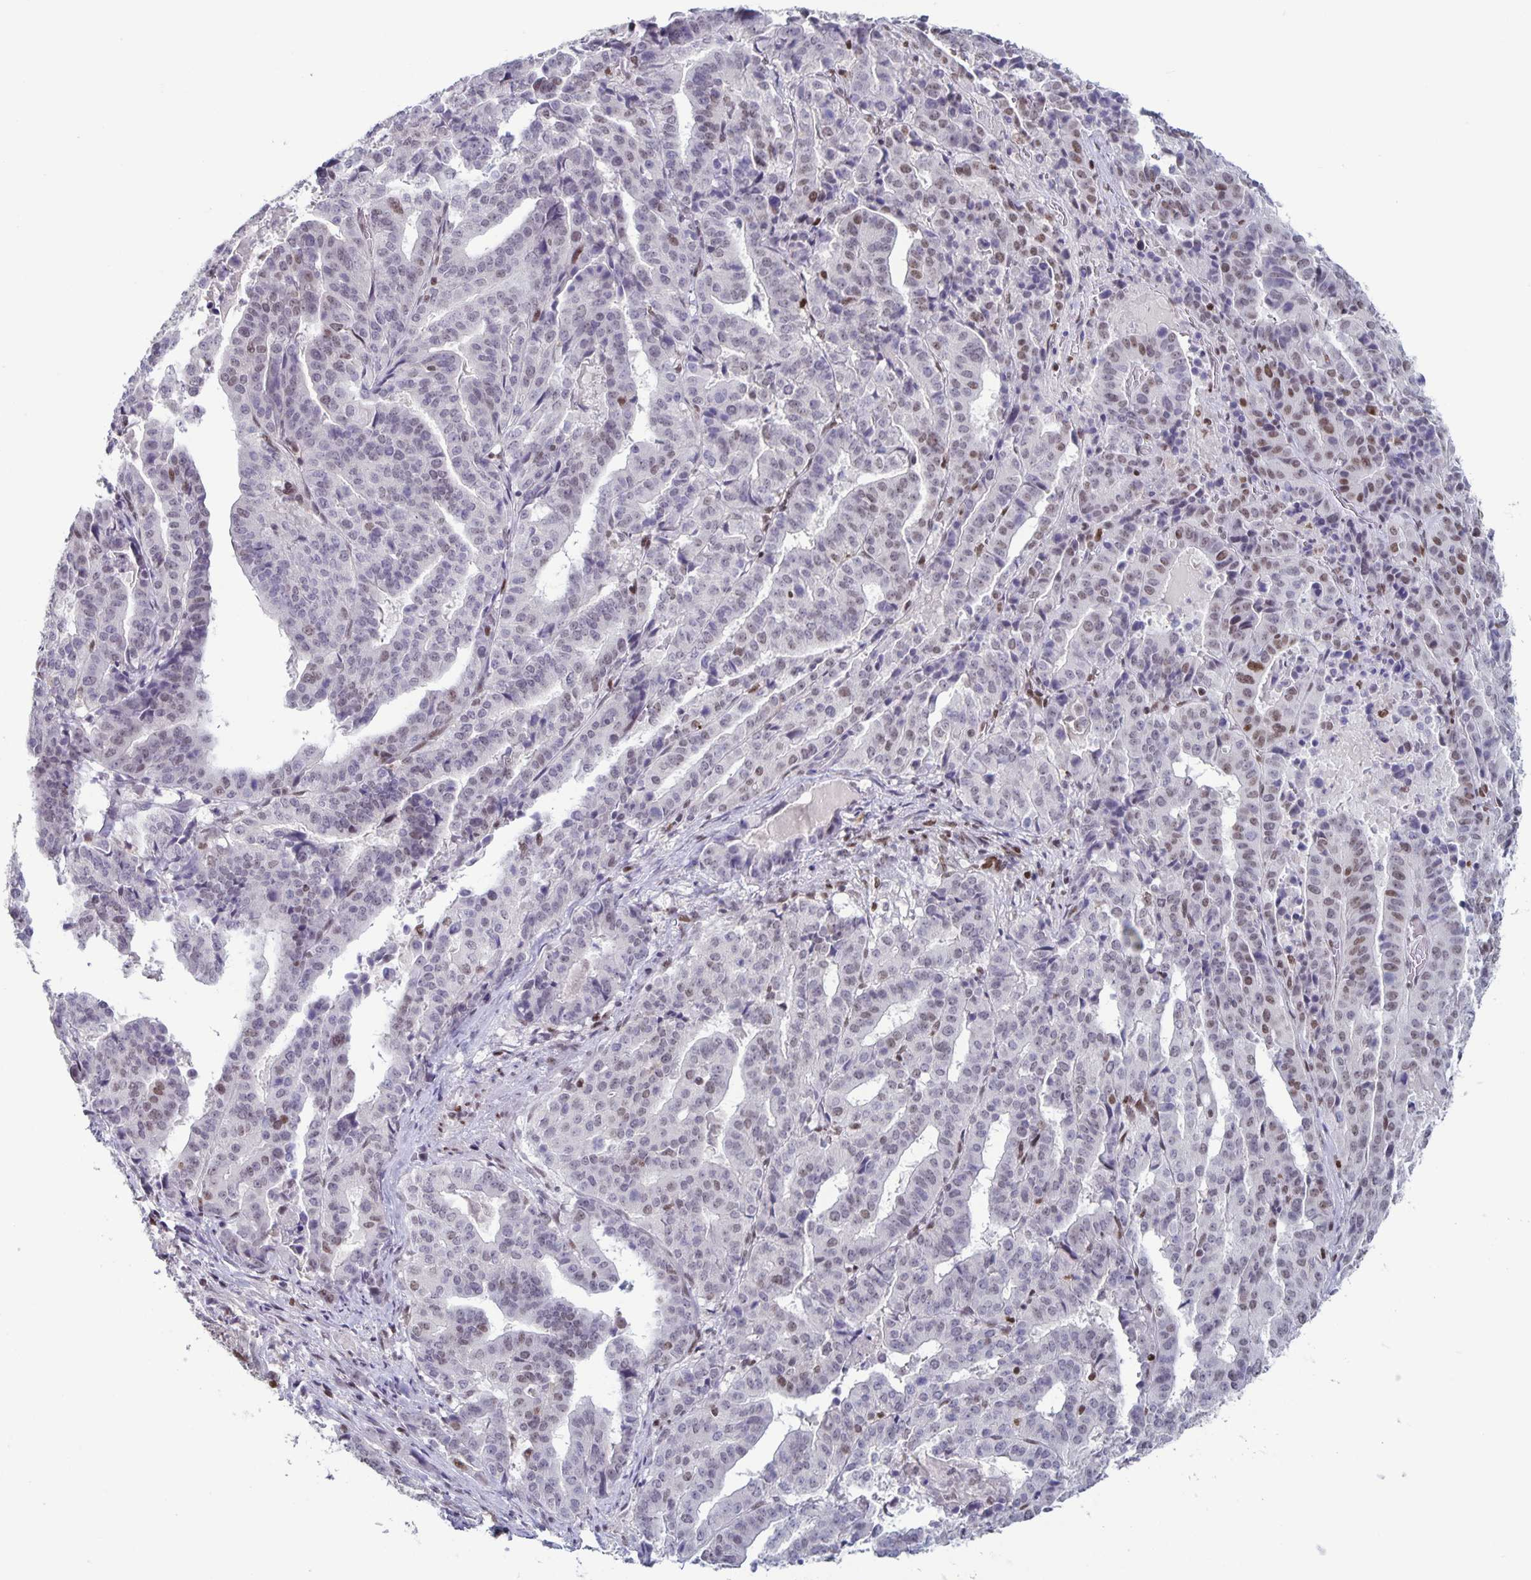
{"staining": {"intensity": "moderate", "quantity": "<25%", "location": "nuclear"}, "tissue": "stomach cancer", "cell_type": "Tumor cells", "image_type": "cancer", "snomed": [{"axis": "morphology", "description": "Adenocarcinoma, NOS"}, {"axis": "topography", "description": "Stomach"}], "caption": "Immunohistochemistry image of neoplastic tissue: adenocarcinoma (stomach) stained using IHC reveals low levels of moderate protein expression localized specifically in the nuclear of tumor cells, appearing as a nuclear brown color.", "gene": "JUND", "patient": {"sex": "male", "age": 48}}